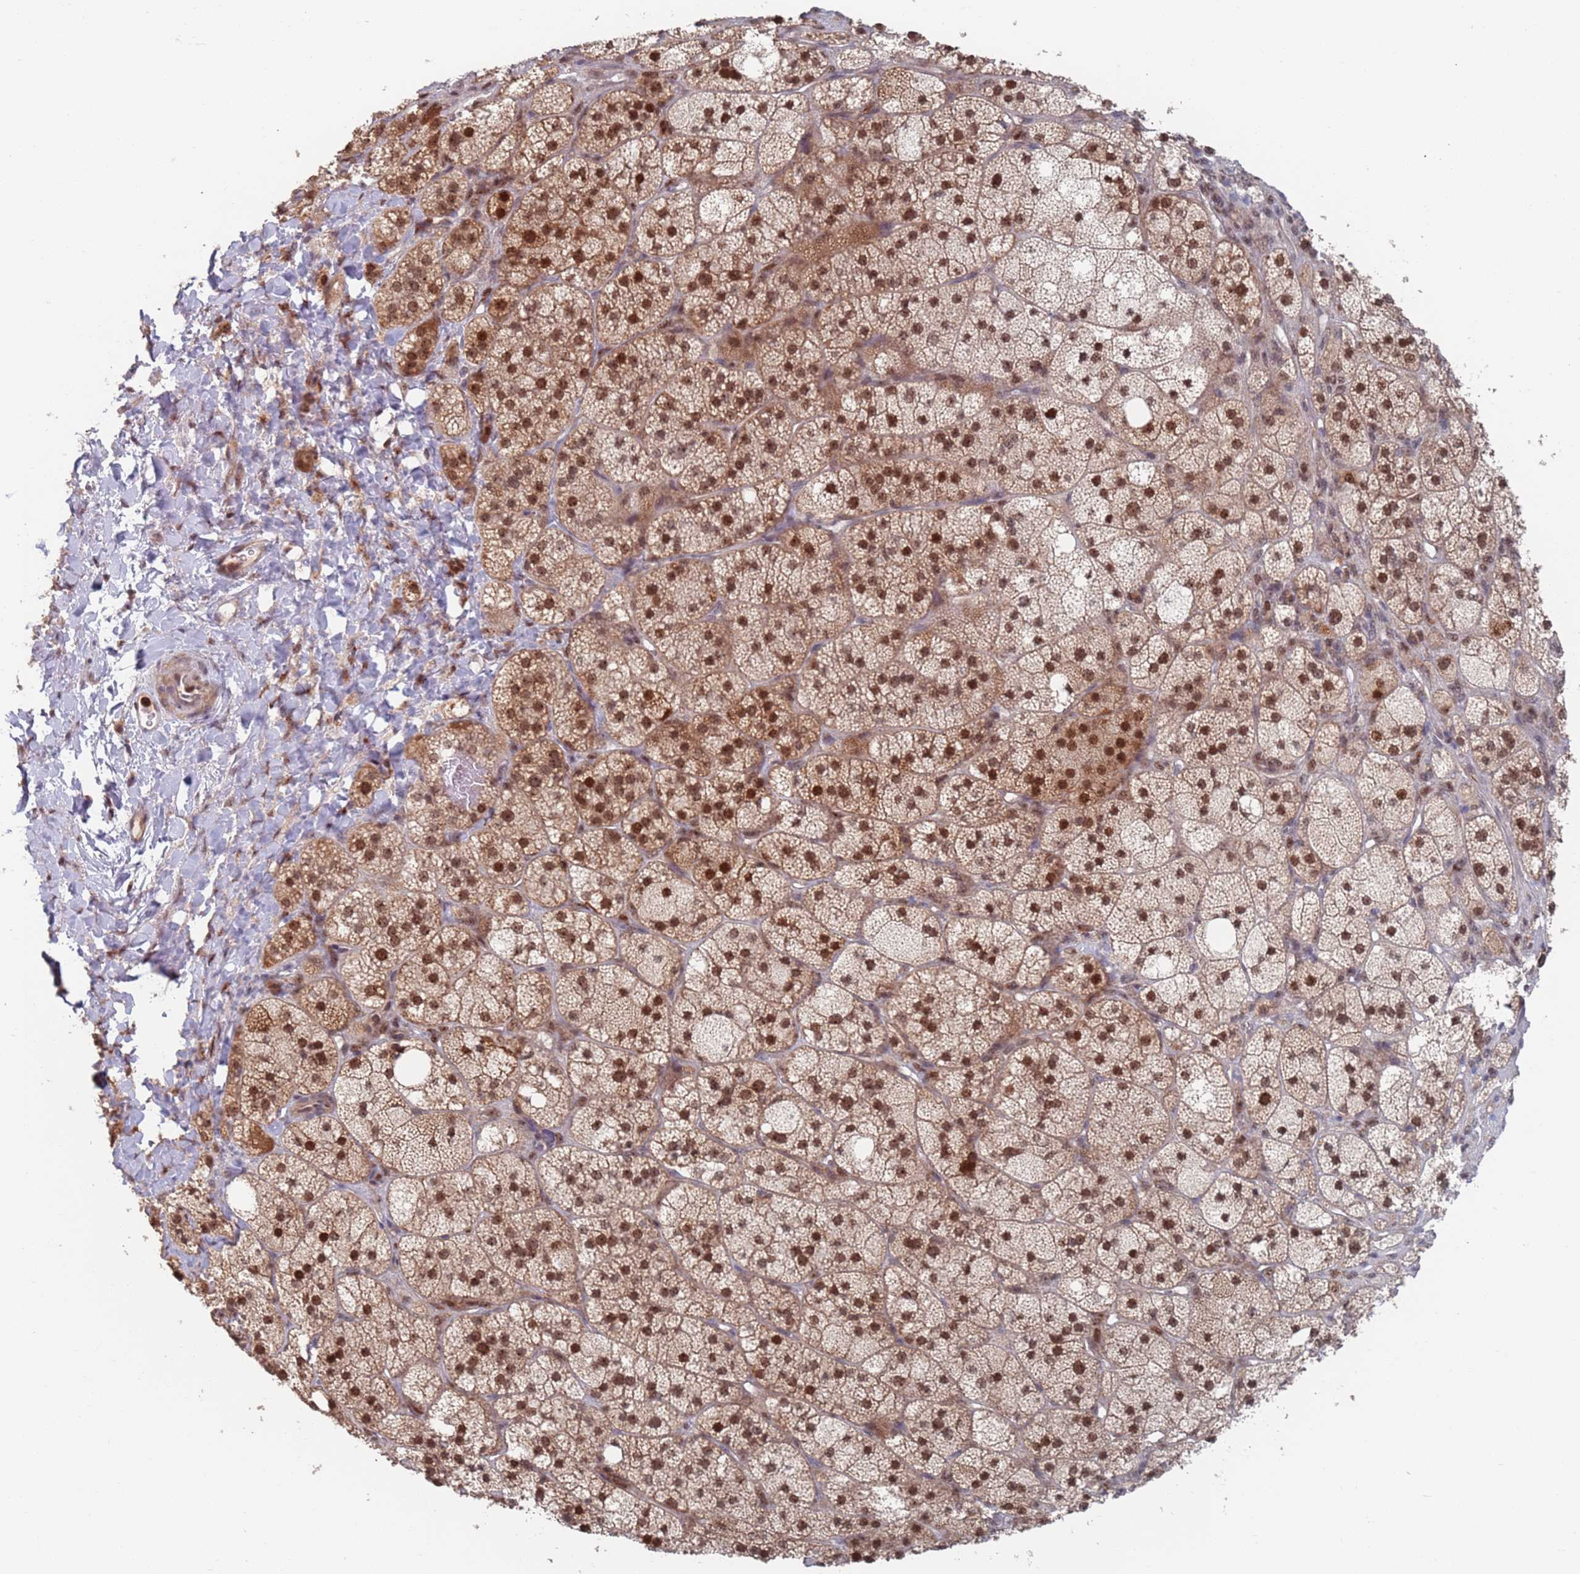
{"staining": {"intensity": "moderate", "quantity": ">75%", "location": "nuclear"}, "tissue": "adrenal gland", "cell_type": "Glandular cells", "image_type": "normal", "snomed": [{"axis": "morphology", "description": "Normal tissue, NOS"}, {"axis": "topography", "description": "Adrenal gland"}], "caption": "Protein expression analysis of unremarkable adrenal gland demonstrates moderate nuclear positivity in about >75% of glandular cells.", "gene": "RPP25", "patient": {"sex": "male", "age": 61}}